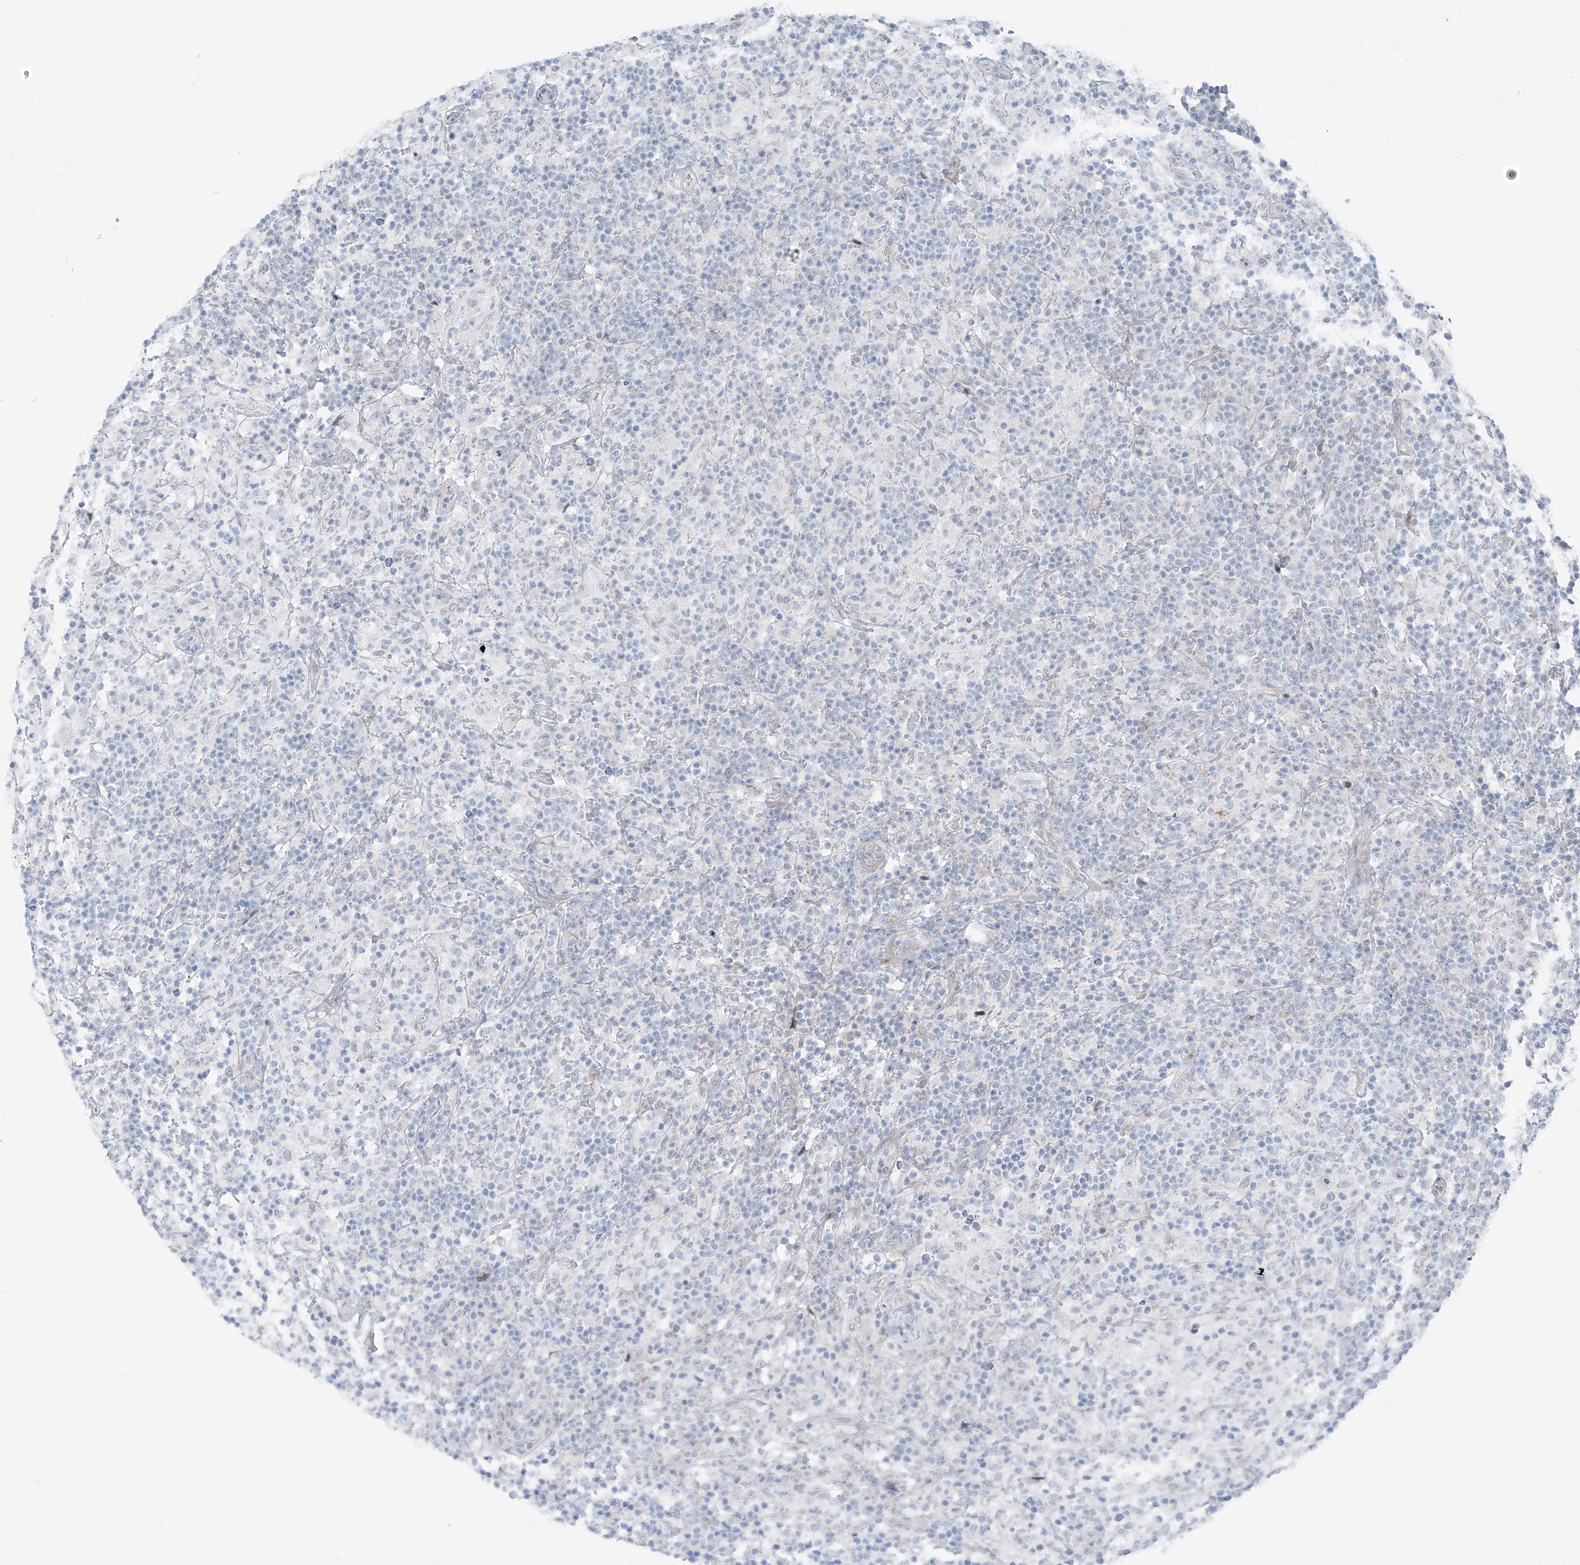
{"staining": {"intensity": "negative", "quantity": "none", "location": "none"}, "tissue": "lymphoma", "cell_type": "Tumor cells", "image_type": "cancer", "snomed": [{"axis": "morphology", "description": "Hodgkin's disease, NOS"}, {"axis": "topography", "description": "Lymph node"}], "caption": "The photomicrograph demonstrates no significant expression in tumor cells of Hodgkin's disease.", "gene": "LIN9", "patient": {"sex": "male", "age": 70}}